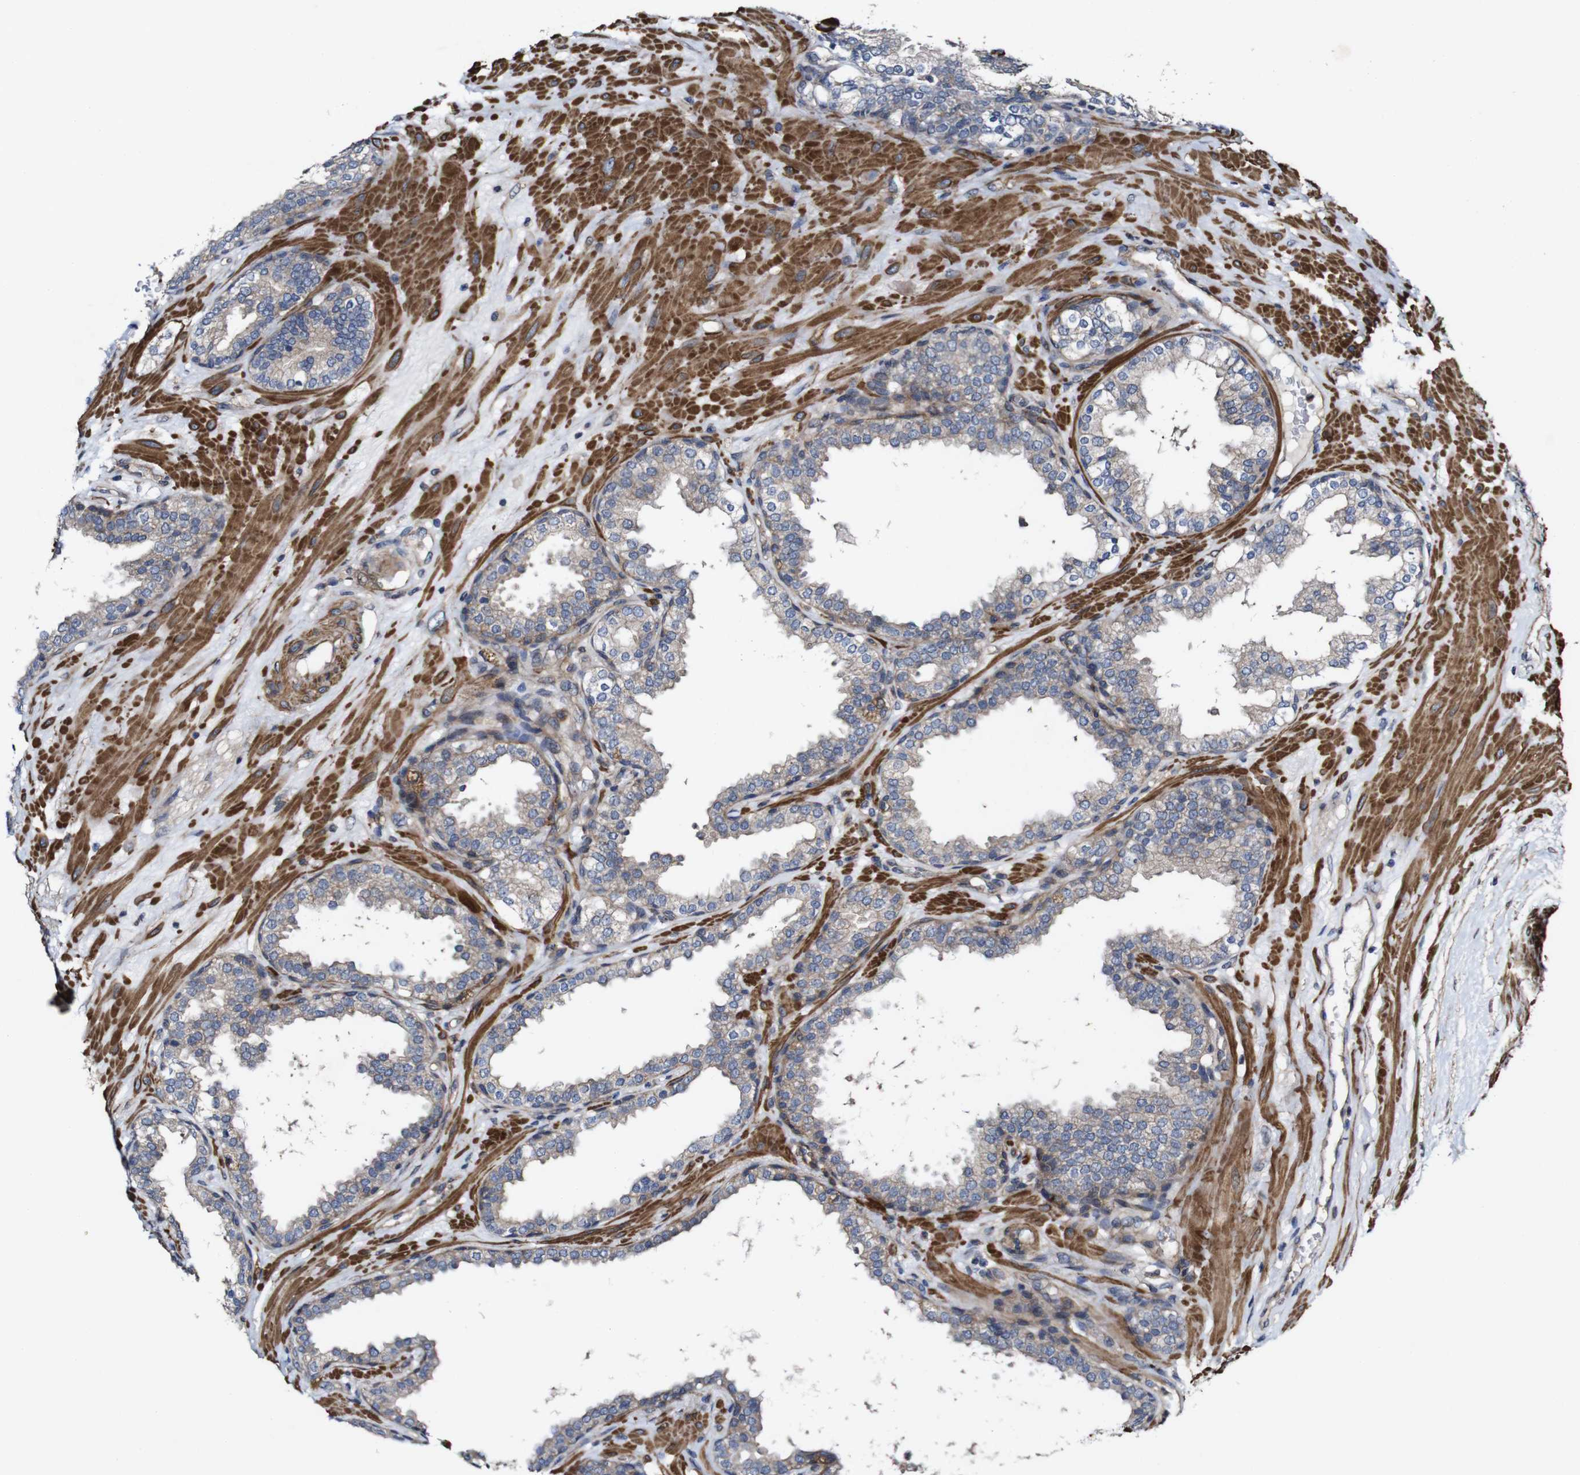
{"staining": {"intensity": "weak", "quantity": "25%-75%", "location": "cytoplasmic/membranous"}, "tissue": "prostate", "cell_type": "Glandular cells", "image_type": "normal", "snomed": [{"axis": "morphology", "description": "Normal tissue, NOS"}, {"axis": "topography", "description": "Prostate"}], "caption": "Human prostate stained for a protein (brown) exhibits weak cytoplasmic/membranous positive staining in approximately 25%-75% of glandular cells.", "gene": "GSDME", "patient": {"sex": "male", "age": 51}}